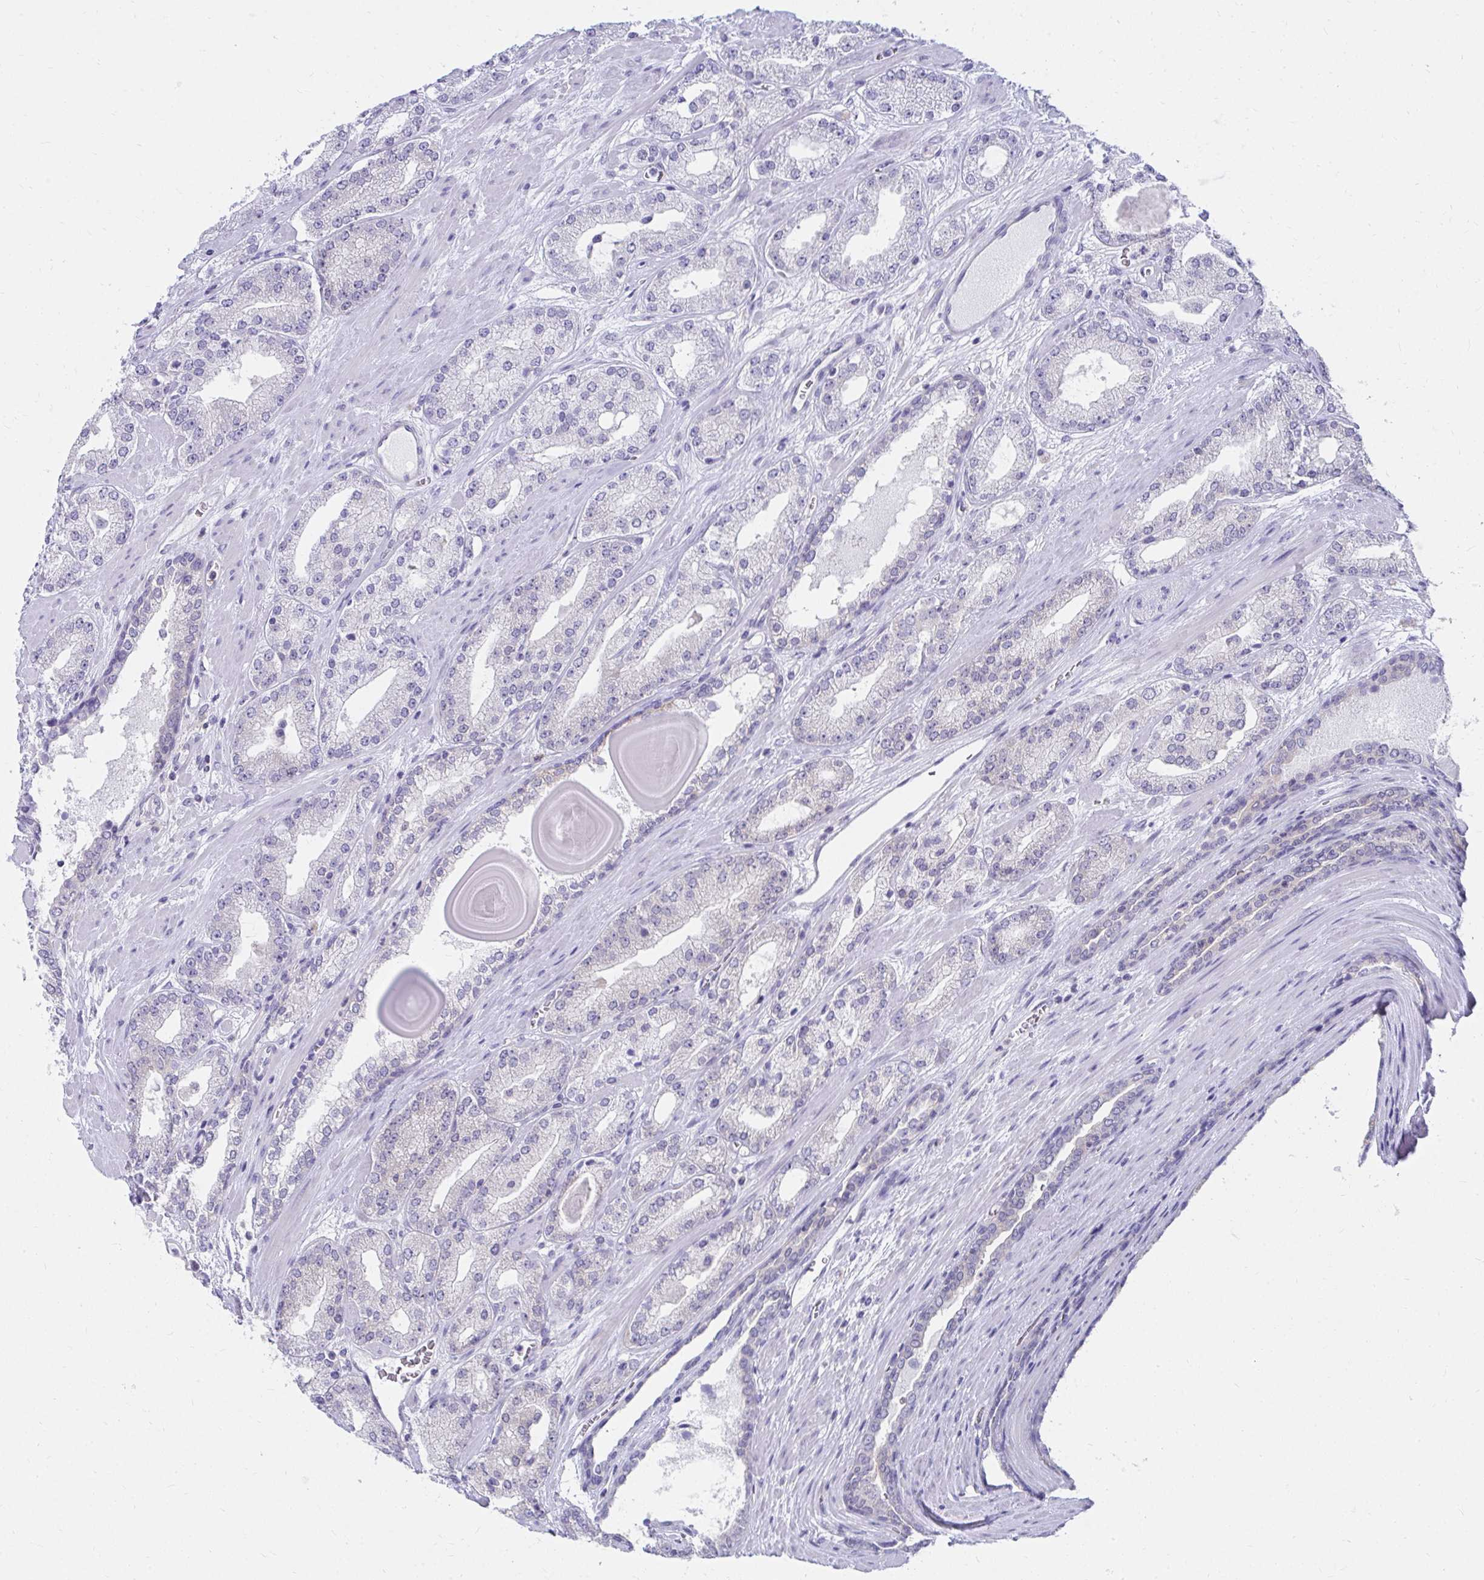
{"staining": {"intensity": "negative", "quantity": "none", "location": "none"}, "tissue": "prostate cancer", "cell_type": "Tumor cells", "image_type": "cancer", "snomed": [{"axis": "morphology", "description": "Adenocarcinoma, High grade"}, {"axis": "topography", "description": "Prostate"}], "caption": "Prostate cancer (high-grade adenocarcinoma) was stained to show a protein in brown. There is no significant positivity in tumor cells.", "gene": "C19orf81", "patient": {"sex": "male", "age": 64}}